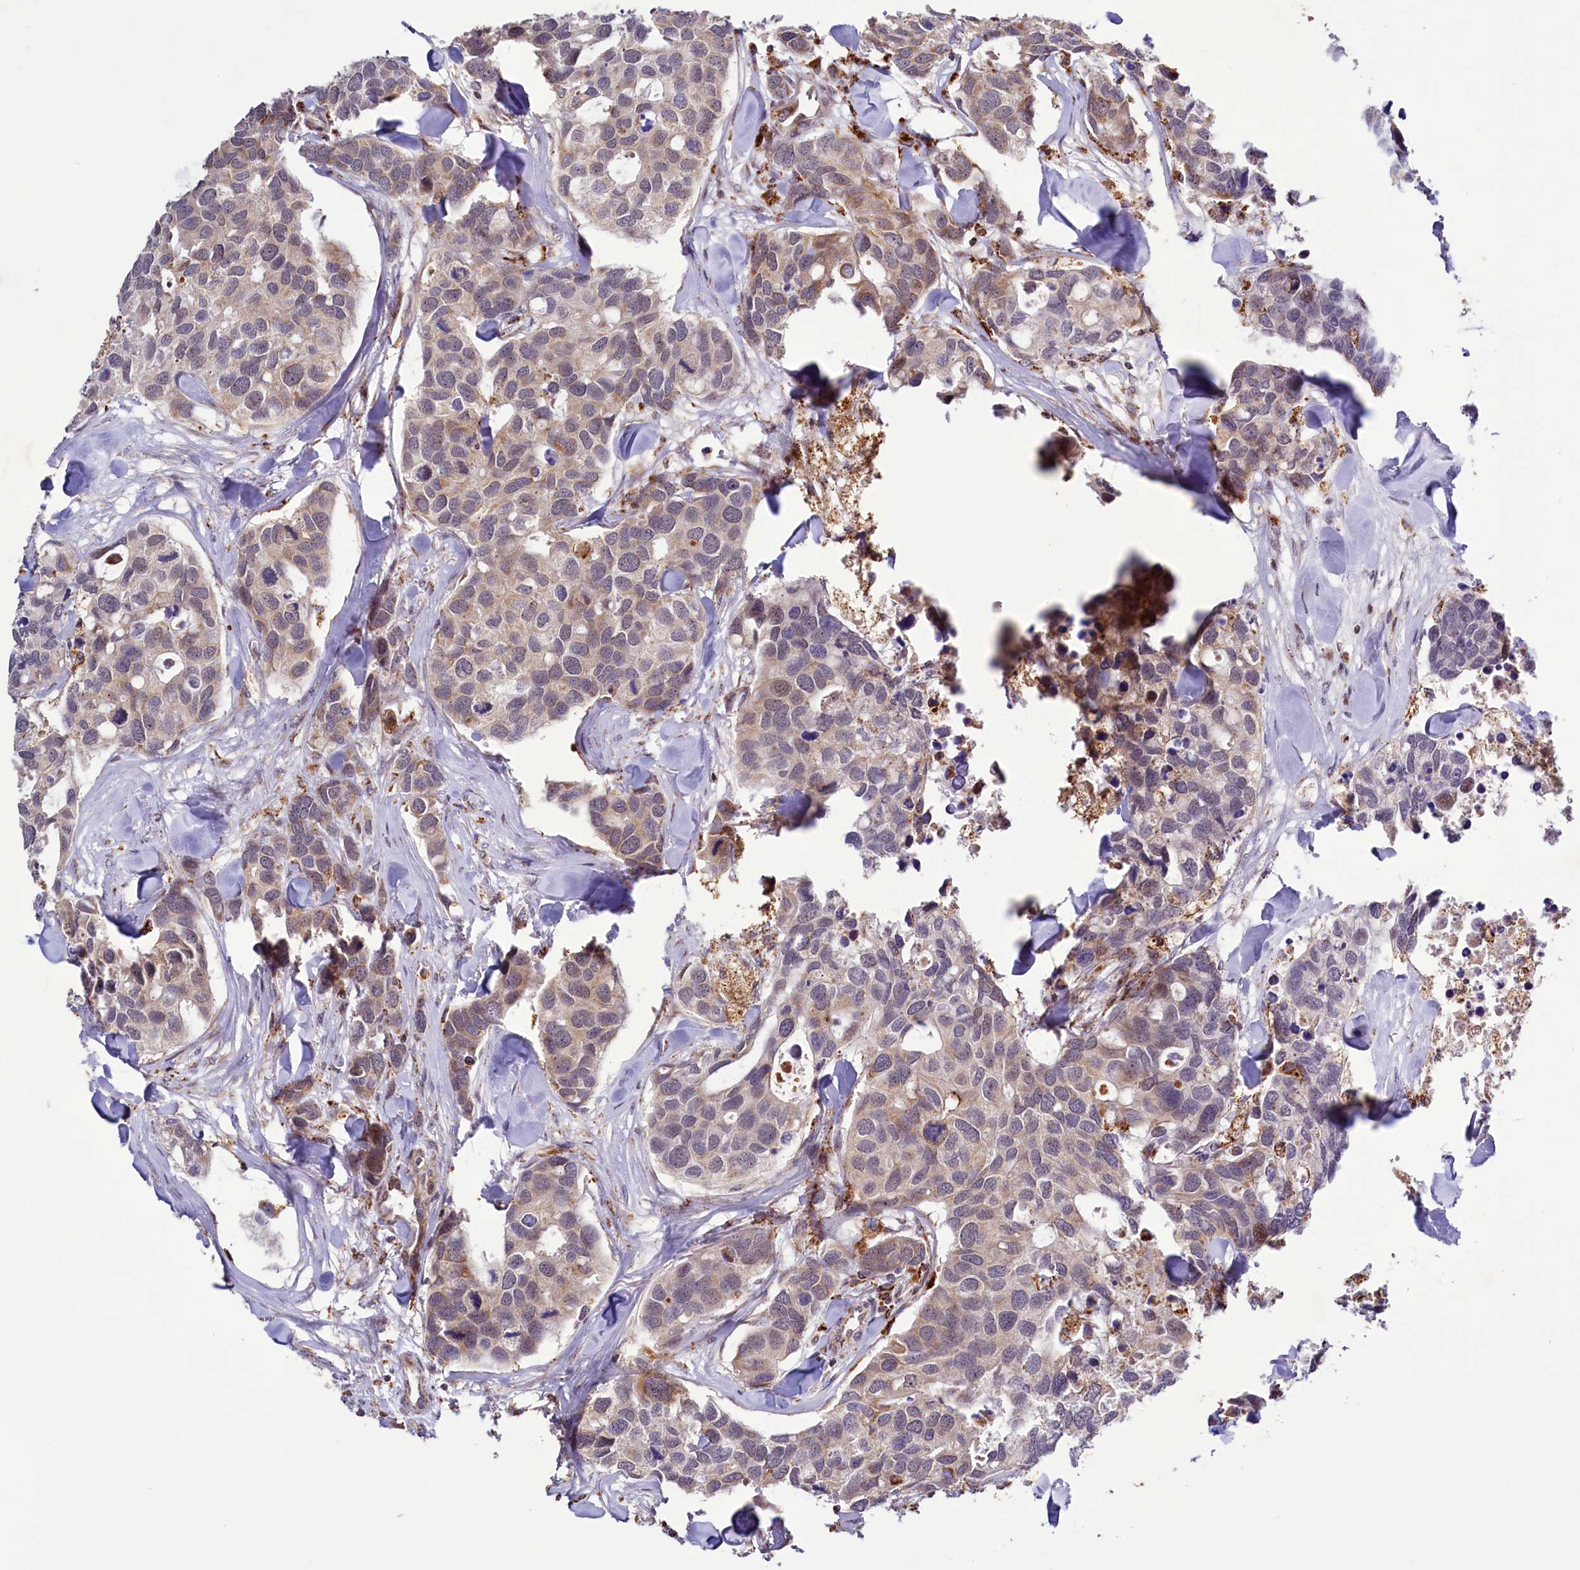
{"staining": {"intensity": "weak", "quantity": ">75%", "location": "cytoplasmic/membranous"}, "tissue": "breast cancer", "cell_type": "Tumor cells", "image_type": "cancer", "snomed": [{"axis": "morphology", "description": "Duct carcinoma"}, {"axis": "topography", "description": "Breast"}], "caption": "A brown stain highlights weak cytoplasmic/membranous positivity of a protein in human breast cancer (invasive ductal carcinoma) tumor cells. Immunohistochemistry (ihc) stains the protein of interest in brown and the nuclei are stained blue.", "gene": "DYNC2H1", "patient": {"sex": "female", "age": 83}}